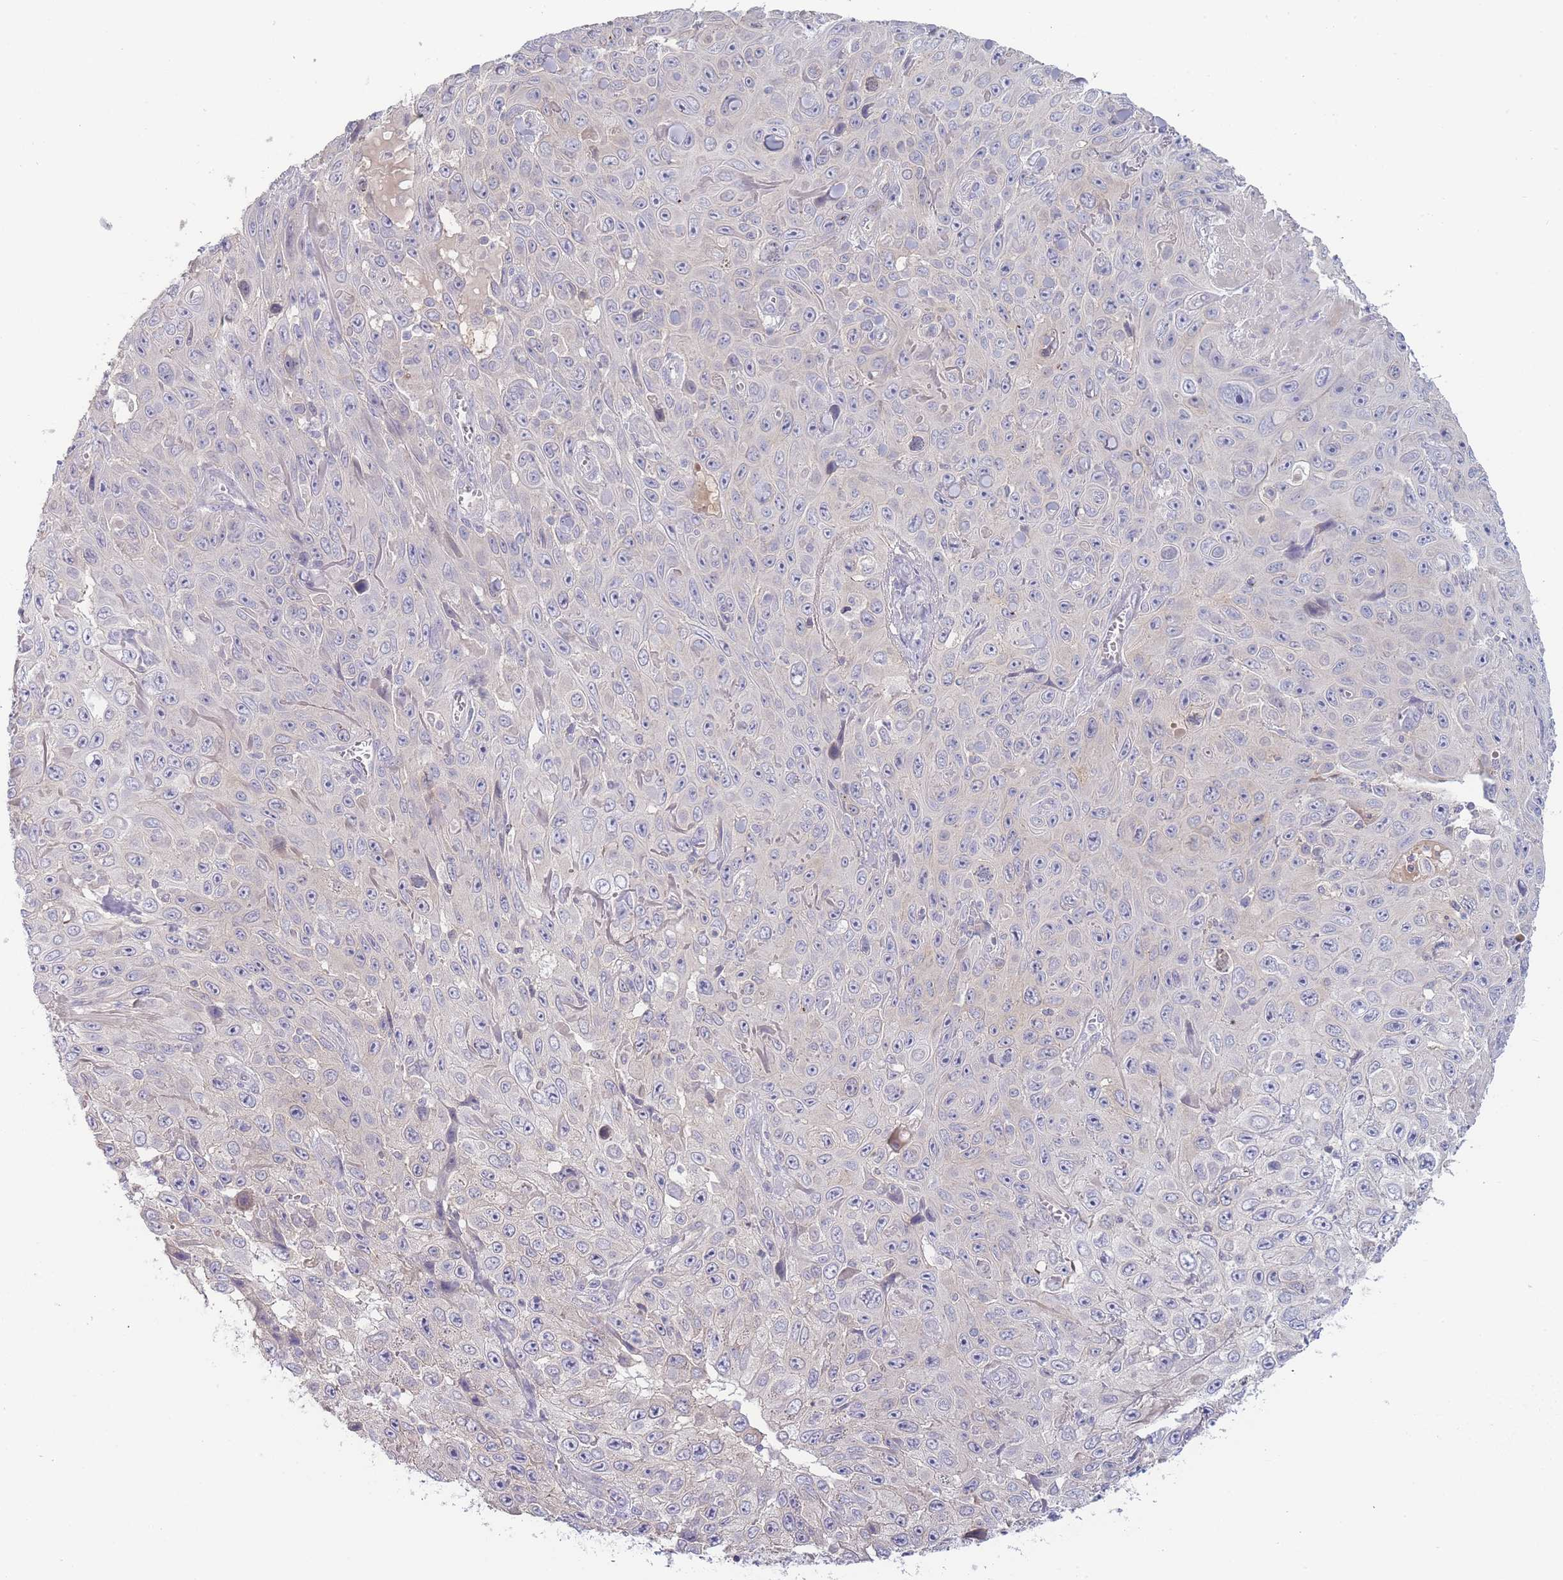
{"staining": {"intensity": "negative", "quantity": "none", "location": "none"}, "tissue": "skin cancer", "cell_type": "Tumor cells", "image_type": "cancer", "snomed": [{"axis": "morphology", "description": "Squamous cell carcinoma, NOS"}, {"axis": "topography", "description": "Skin"}], "caption": "Immunohistochemistry photomicrograph of human squamous cell carcinoma (skin) stained for a protein (brown), which displays no expression in tumor cells.", "gene": "SPHKAP", "patient": {"sex": "male", "age": 82}}